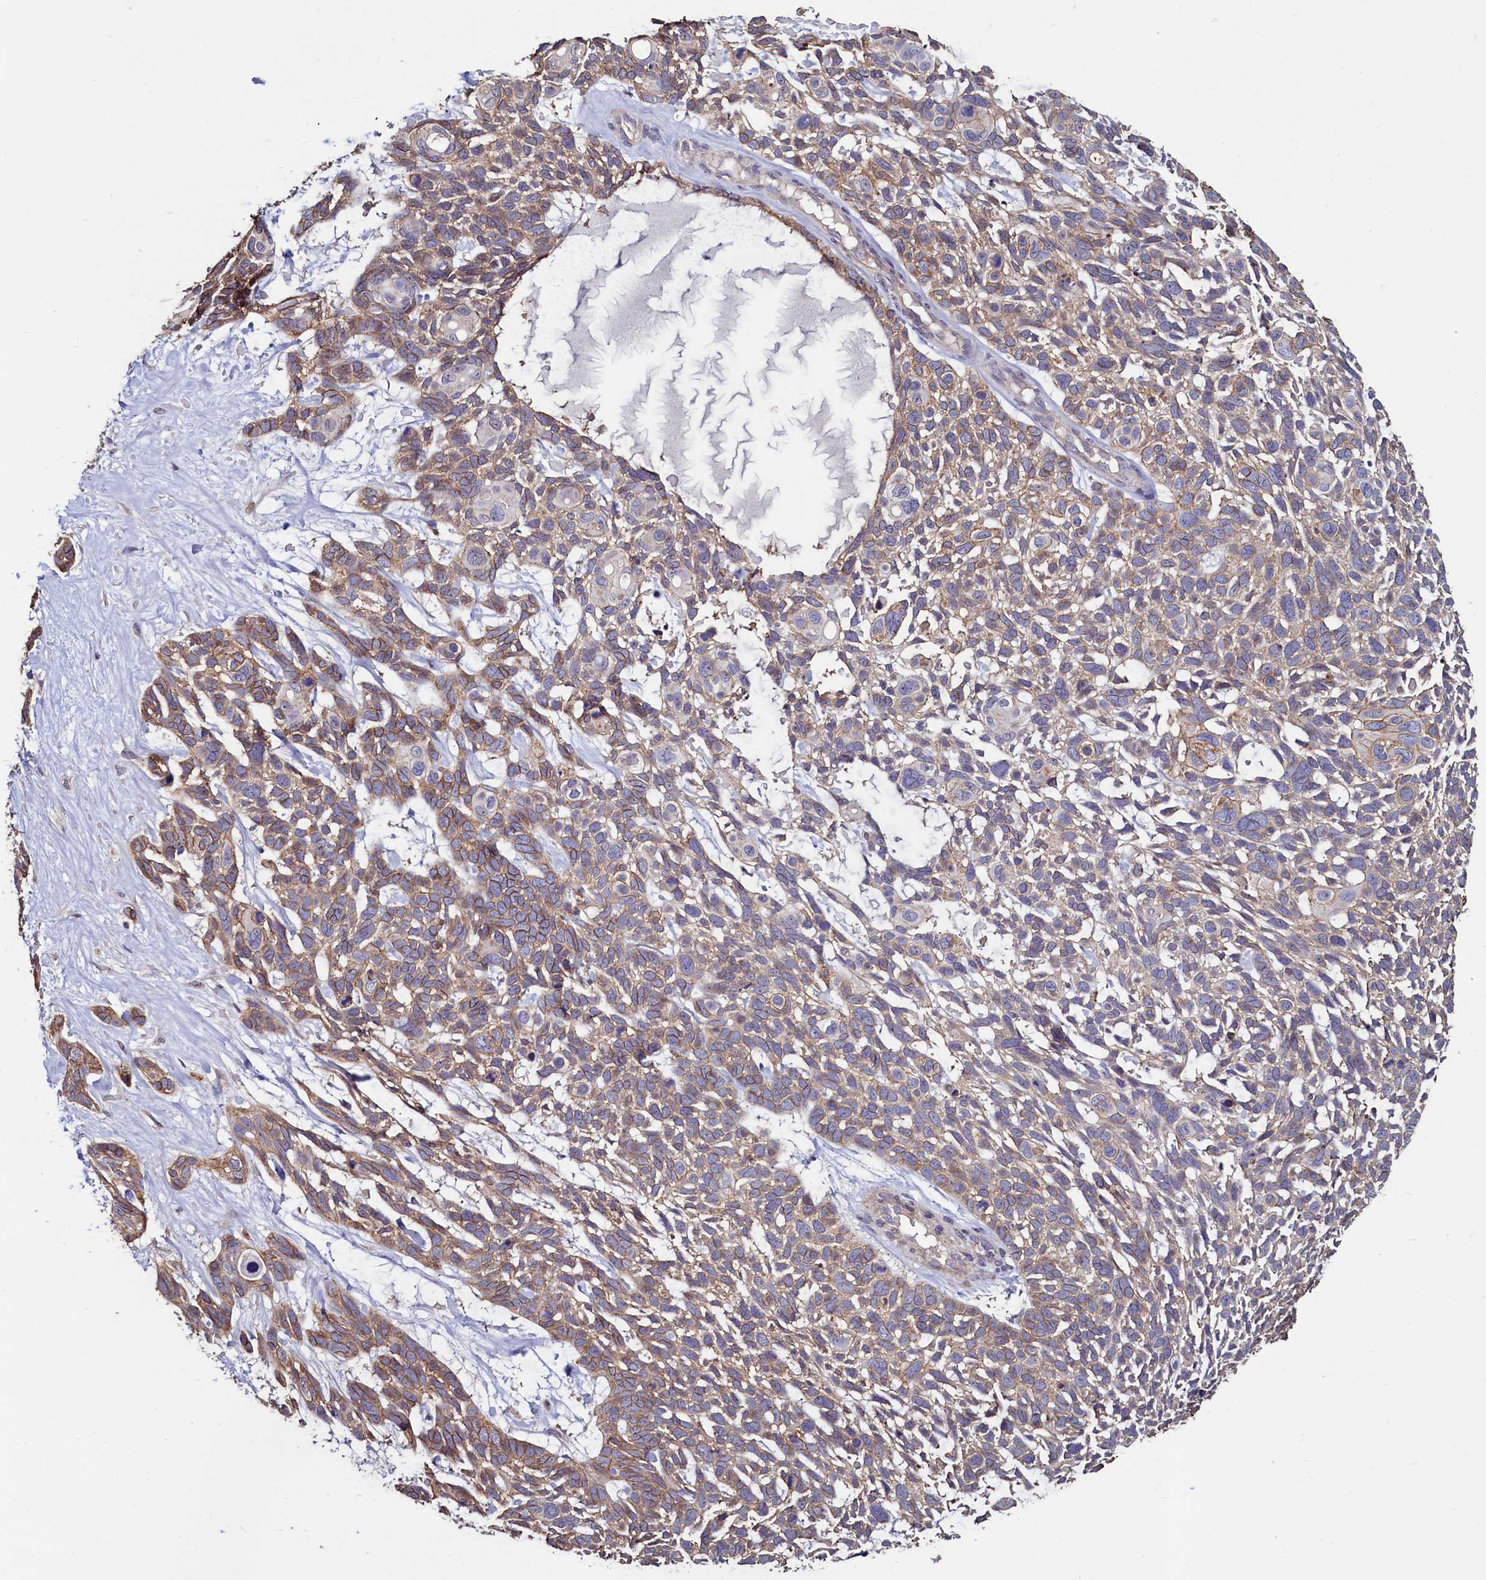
{"staining": {"intensity": "weak", "quantity": ">75%", "location": "cytoplasmic/membranous"}, "tissue": "skin cancer", "cell_type": "Tumor cells", "image_type": "cancer", "snomed": [{"axis": "morphology", "description": "Basal cell carcinoma"}, {"axis": "topography", "description": "Skin"}], "caption": "IHC (DAB (3,3'-diaminobenzidine)) staining of skin basal cell carcinoma reveals weak cytoplasmic/membranous protein staining in about >75% of tumor cells.", "gene": "PALM", "patient": {"sex": "male", "age": 88}}